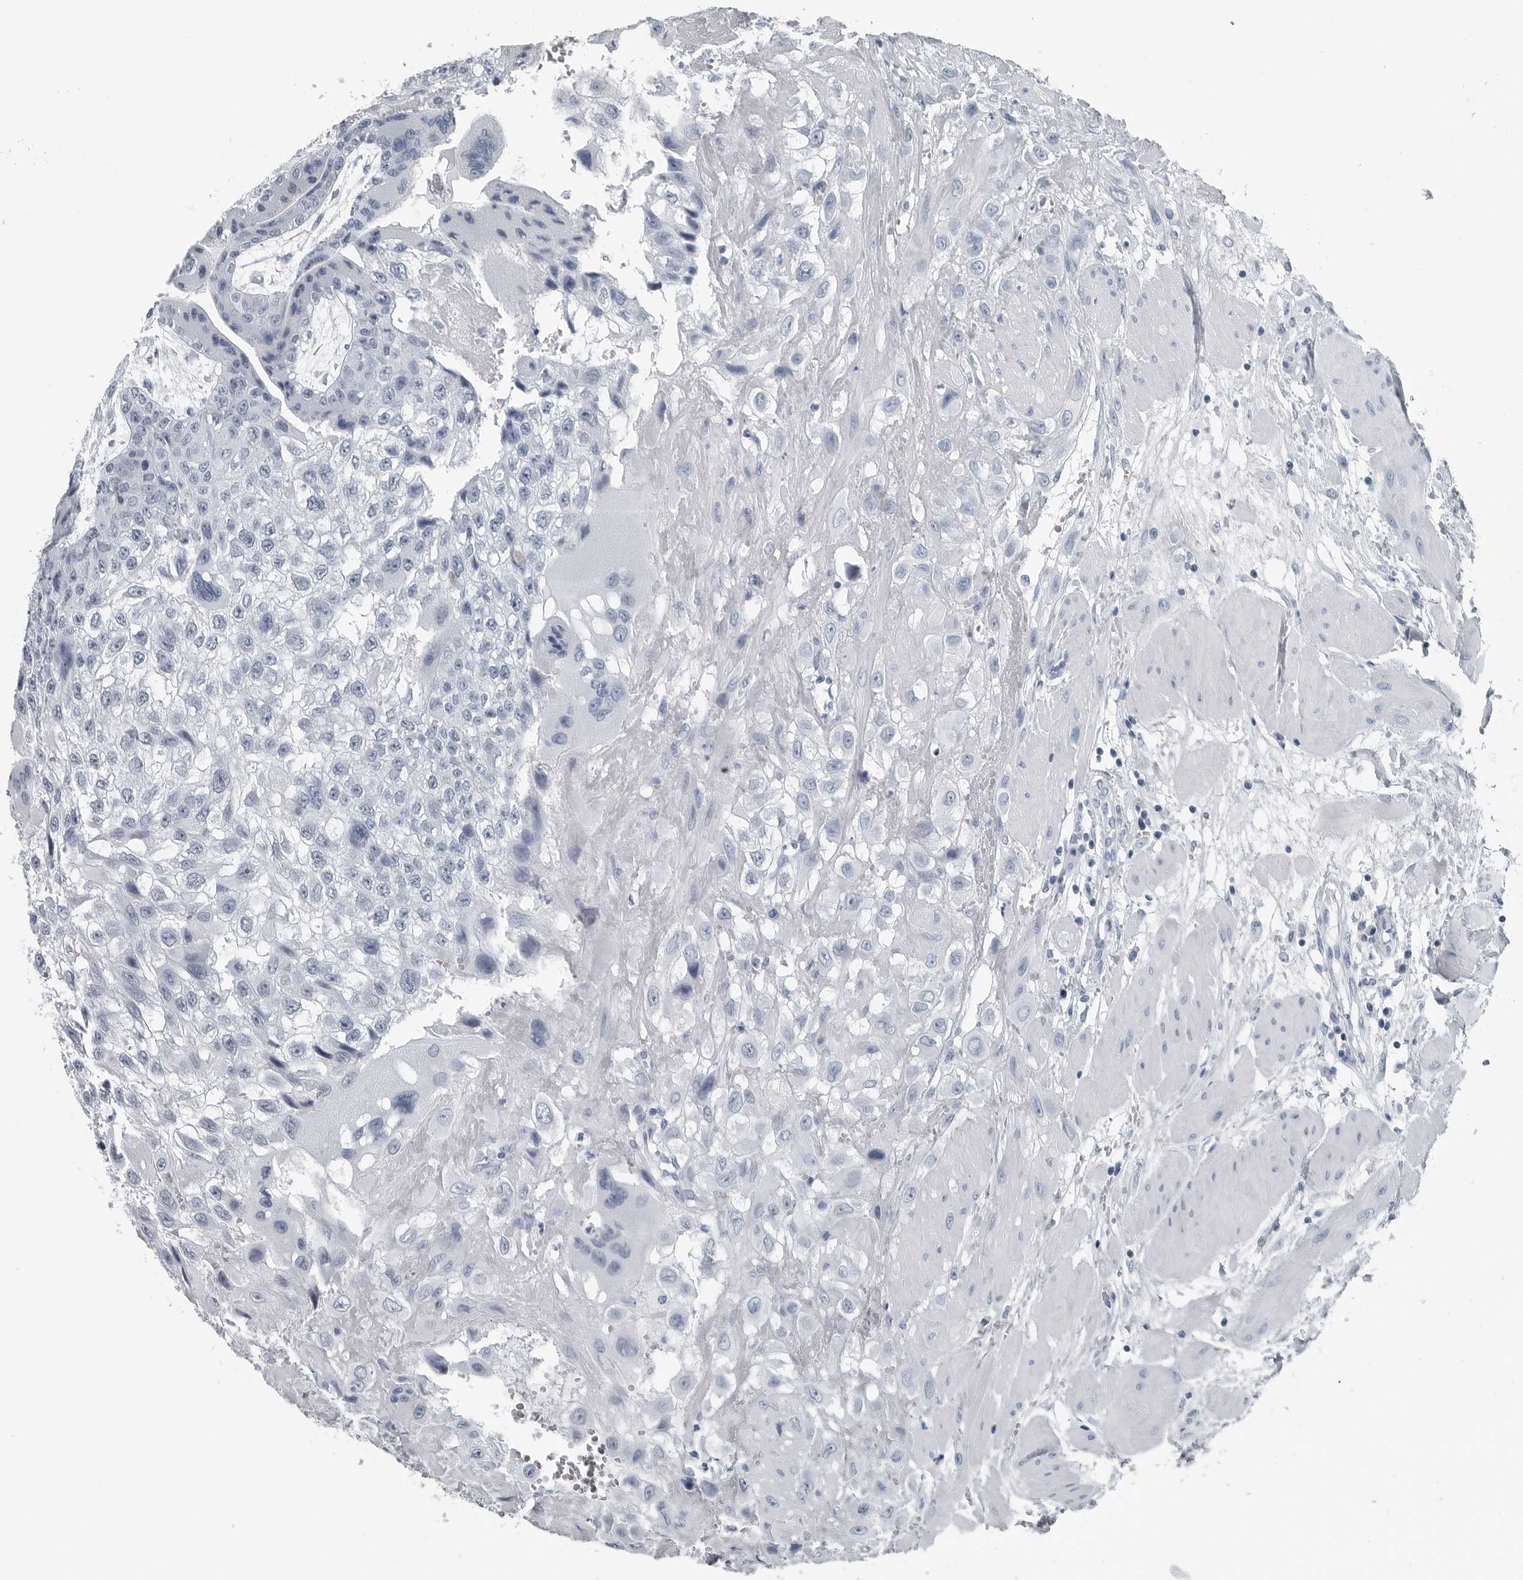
{"staining": {"intensity": "negative", "quantity": "none", "location": "none"}, "tissue": "fallopian tube", "cell_type": "Glandular cells", "image_type": "normal", "snomed": [{"axis": "morphology", "description": "Normal tissue, NOS"}, {"axis": "topography", "description": "Fallopian tube"}, {"axis": "topography", "description": "Placenta"}], "caption": "The IHC photomicrograph has no significant expression in glandular cells of fallopian tube.", "gene": "SPINK1", "patient": {"sex": "female", "age": 32}}